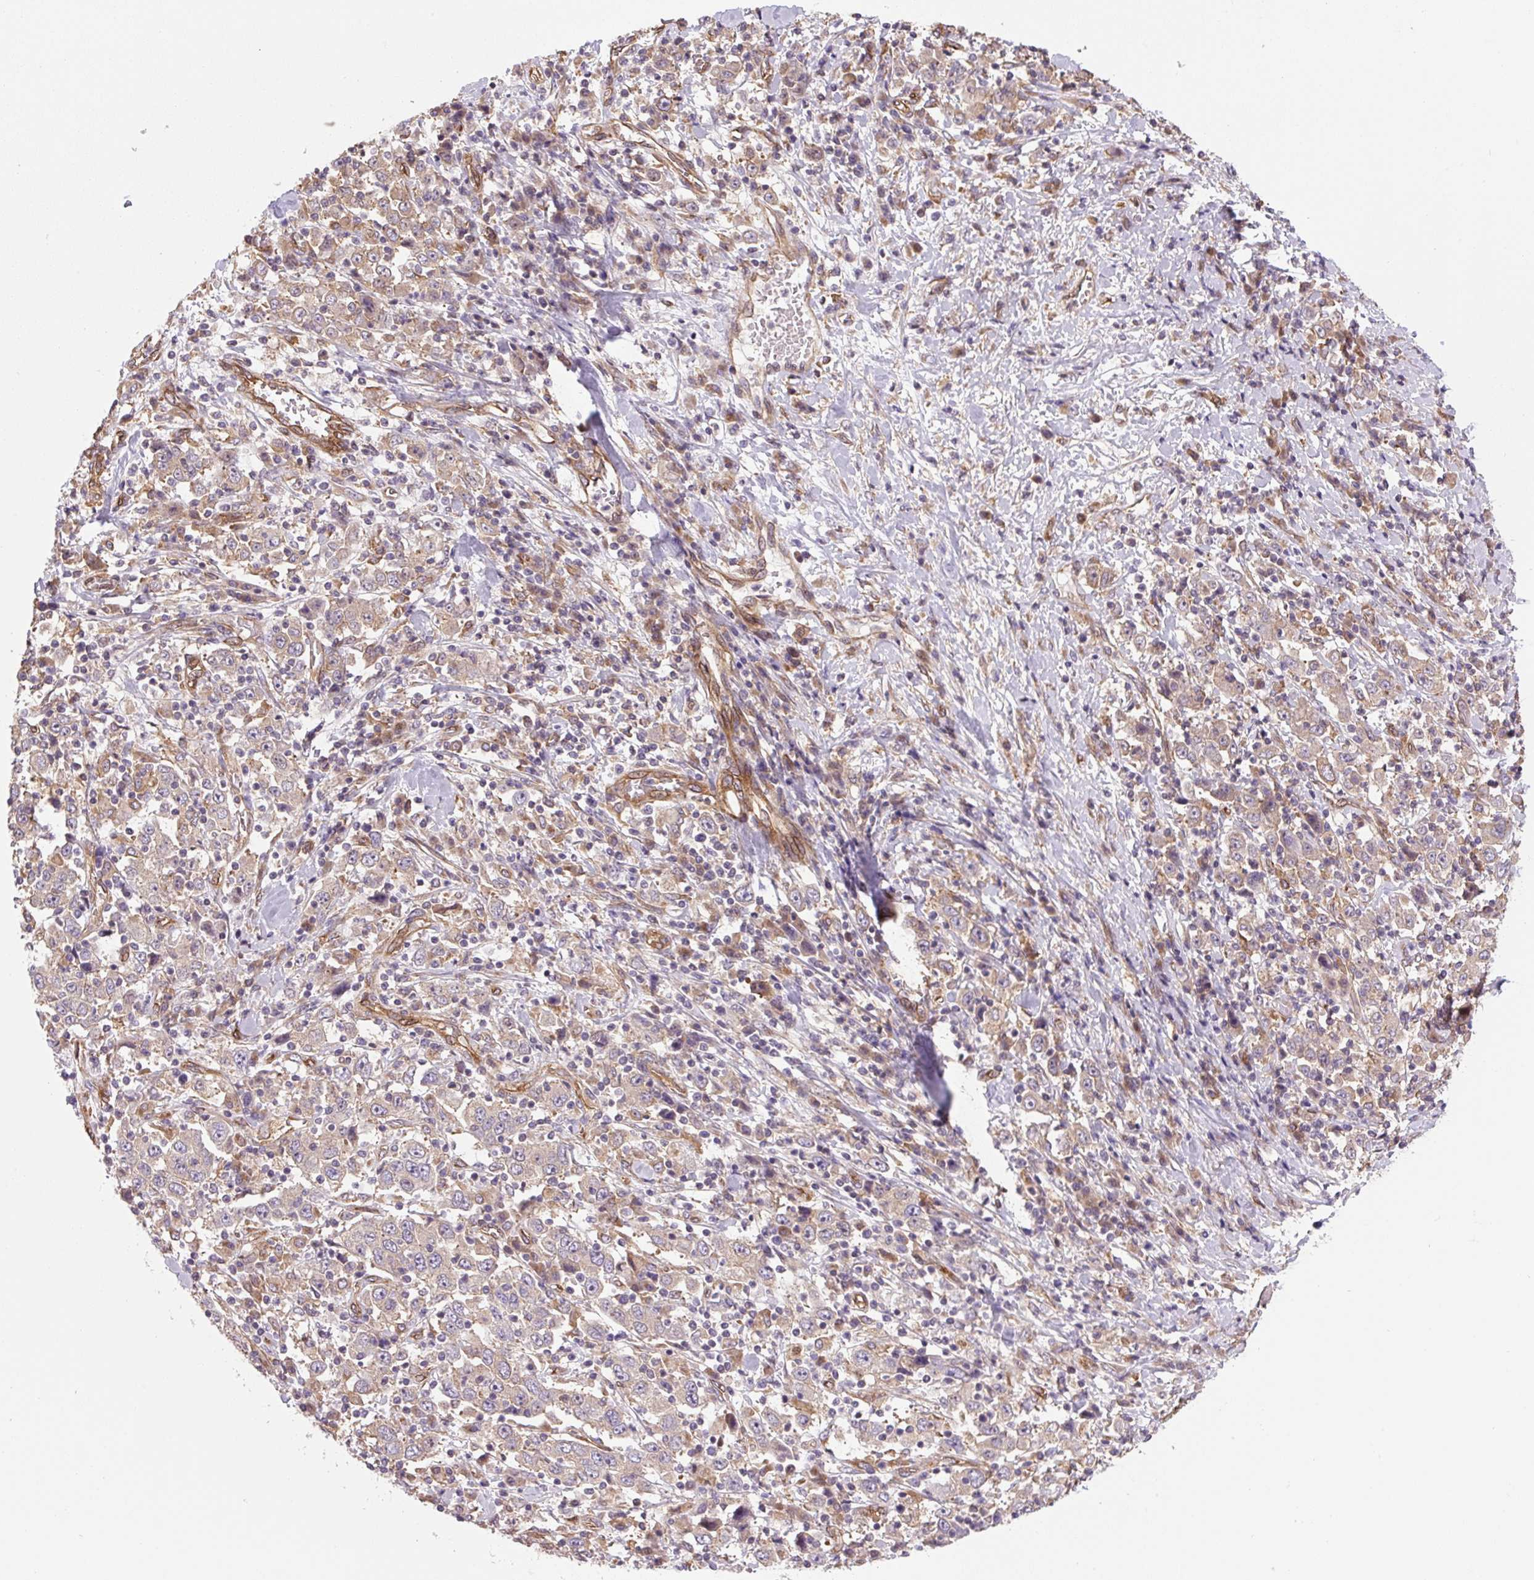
{"staining": {"intensity": "weak", "quantity": ">75%", "location": "cytoplasmic/membranous"}, "tissue": "stomach cancer", "cell_type": "Tumor cells", "image_type": "cancer", "snomed": [{"axis": "morphology", "description": "Normal tissue, NOS"}, {"axis": "morphology", "description": "Adenocarcinoma, NOS"}, {"axis": "topography", "description": "Stomach, upper"}, {"axis": "topography", "description": "Stomach"}], "caption": "IHC photomicrograph of stomach adenocarcinoma stained for a protein (brown), which displays low levels of weak cytoplasmic/membranous positivity in approximately >75% of tumor cells.", "gene": "SEPTIN10", "patient": {"sex": "male", "age": 59}}